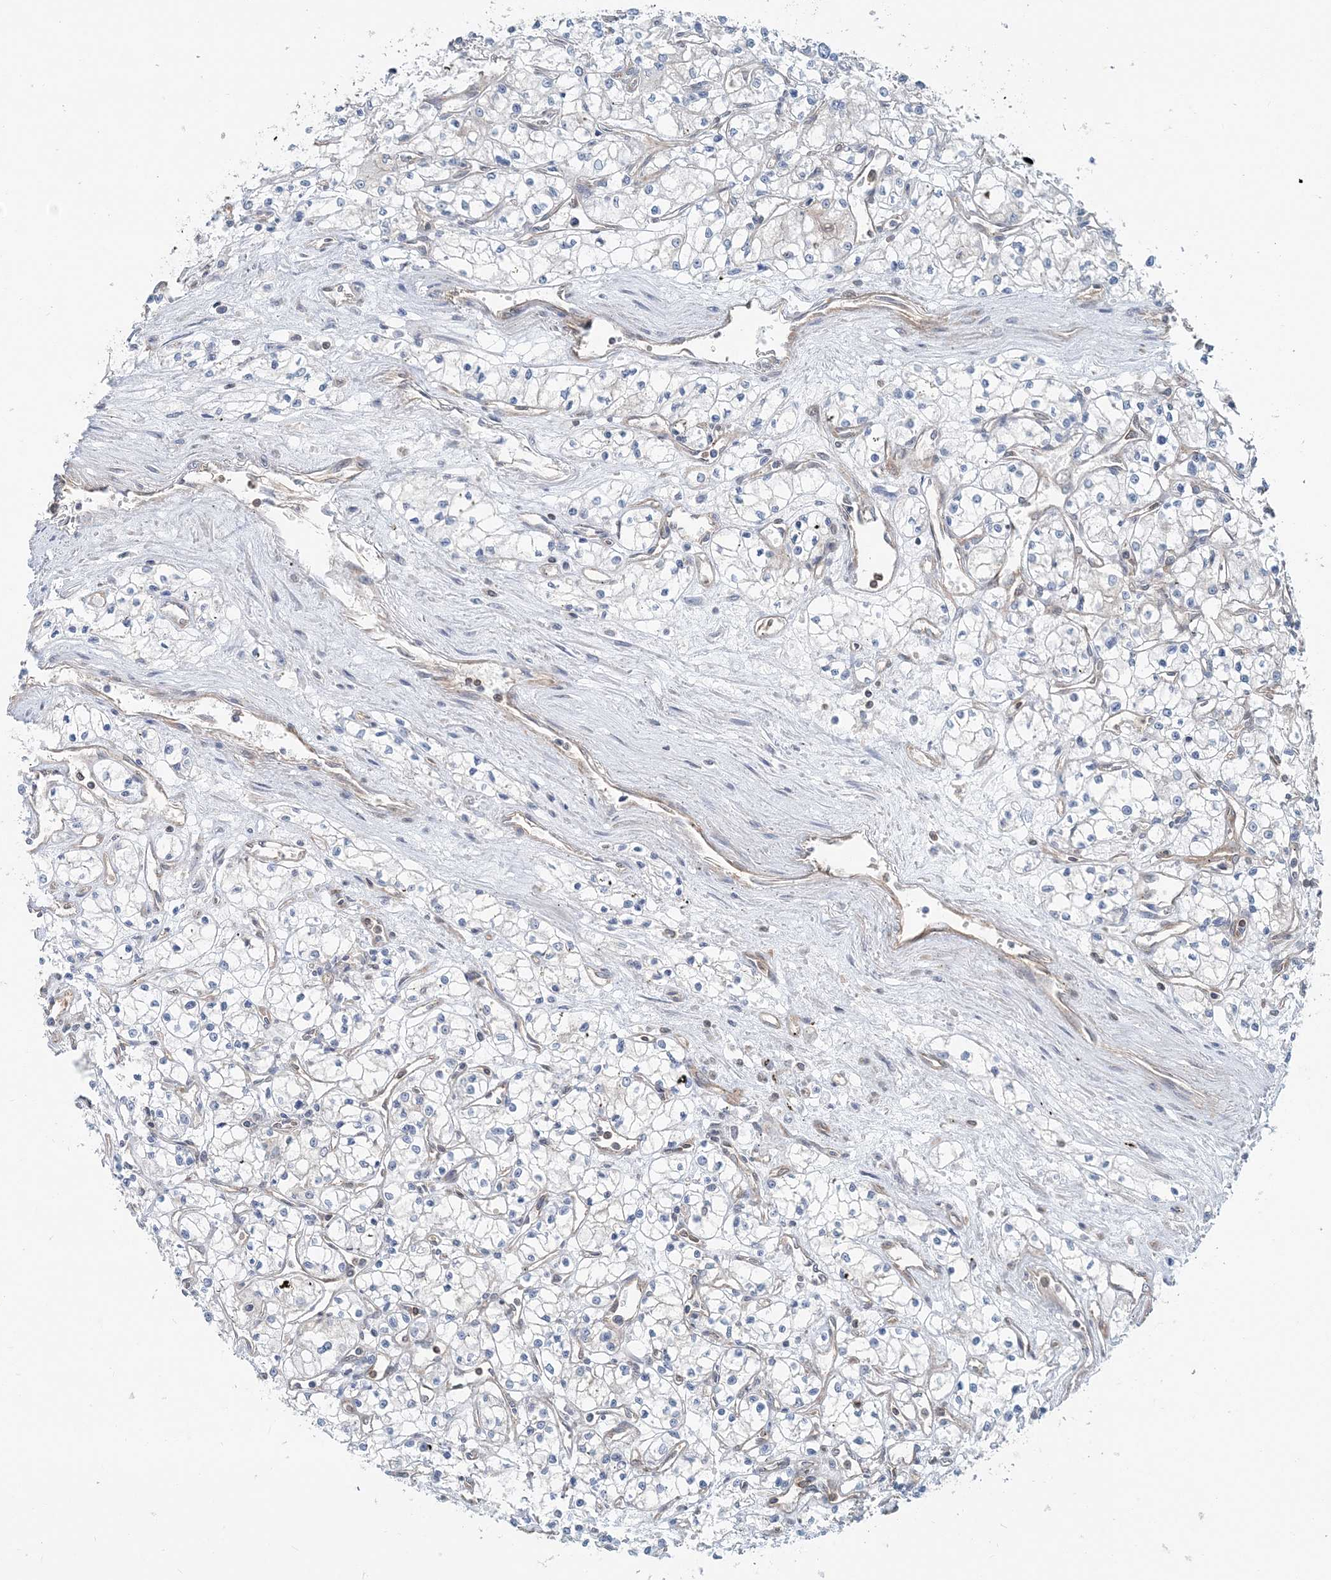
{"staining": {"intensity": "negative", "quantity": "none", "location": "none"}, "tissue": "renal cancer", "cell_type": "Tumor cells", "image_type": "cancer", "snomed": [{"axis": "morphology", "description": "Adenocarcinoma, NOS"}, {"axis": "topography", "description": "Kidney"}], "caption": "A high-resolution micrograph shows immunohistochemistry staining of renal cancer, which shows no significant expression in tumor cells. The staining was performed using DAB (3,3'-diaminobenzidine) to visualize the protein expression in brown, while the nuclei were stained in blue with hematoxylin (Magnification: 20x).", "gene": "MOB4", "patient": {"sex": "male", "age": 59}}